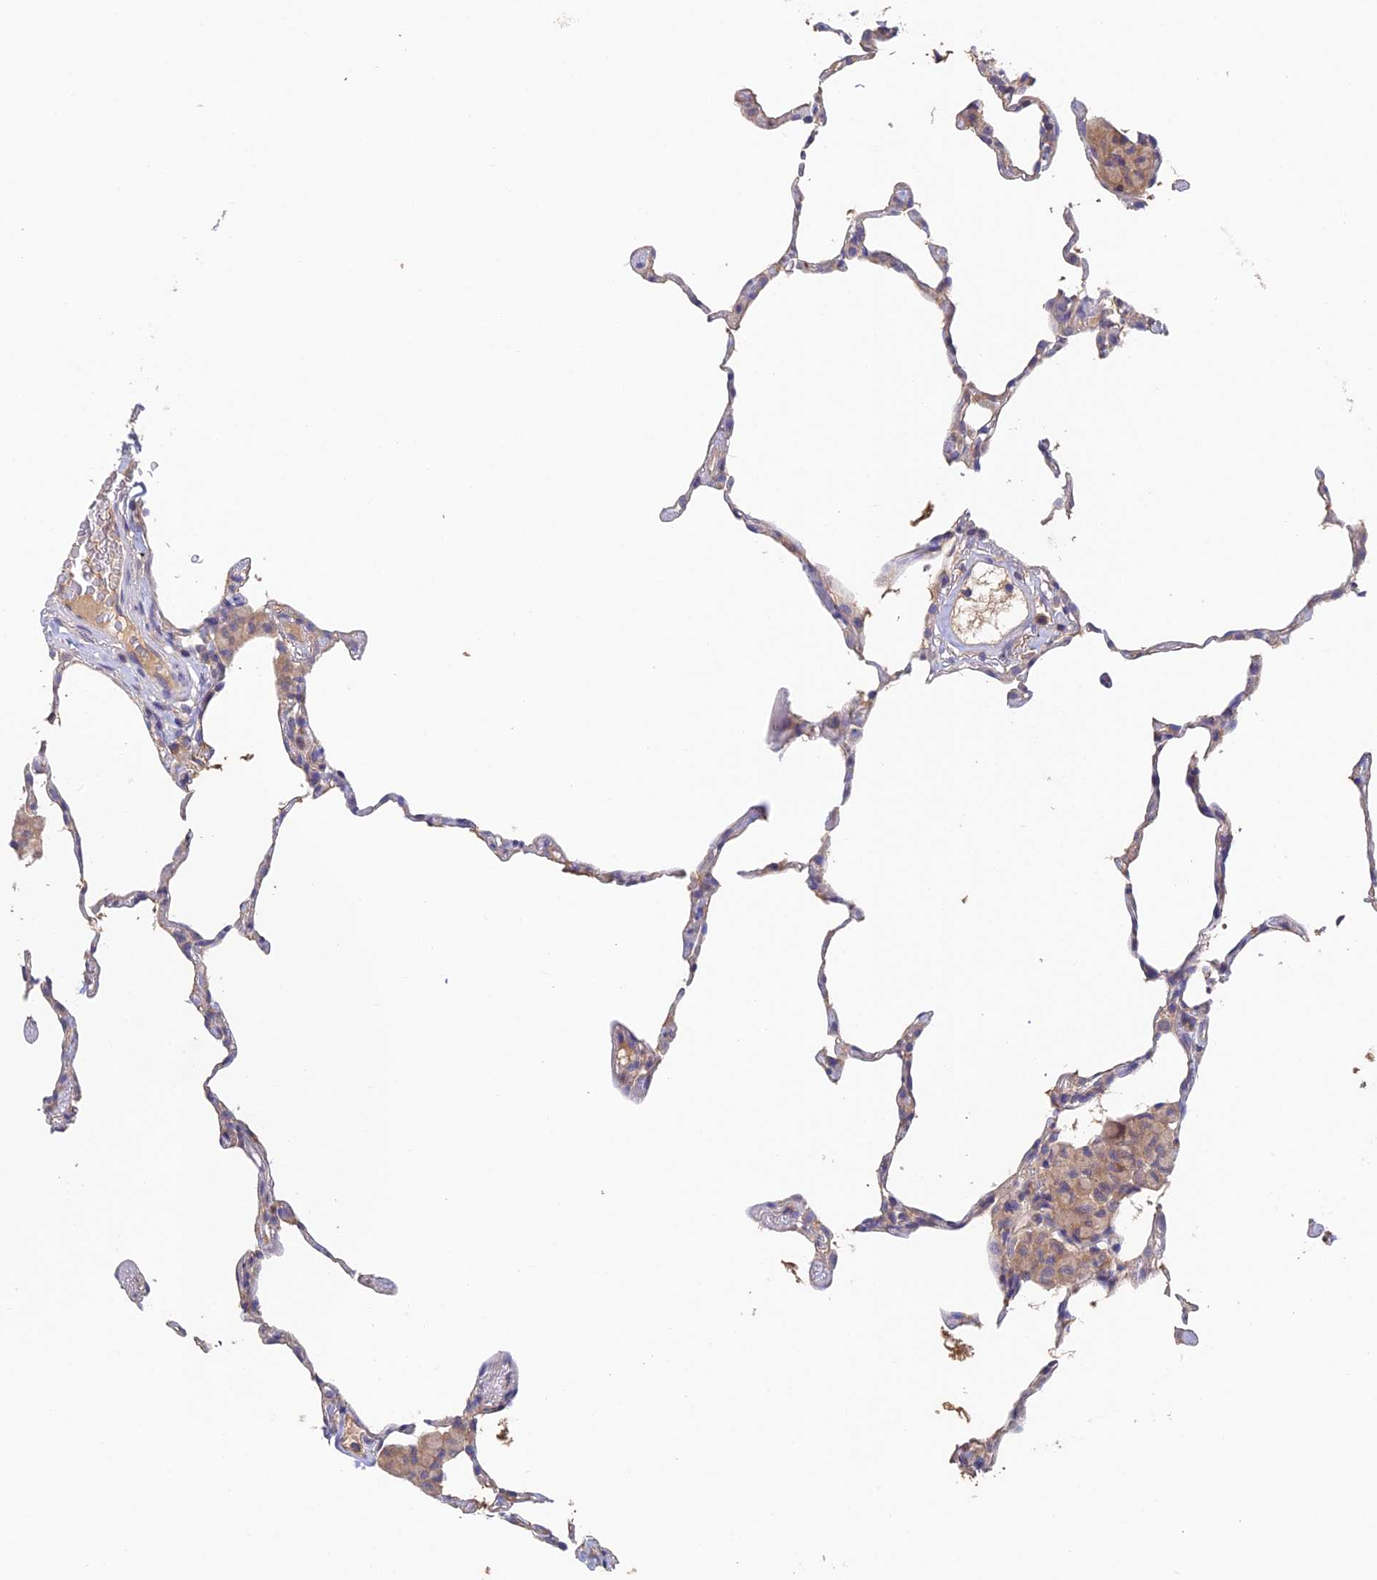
{"staining": {"intensity": "negative", "quantity": "none", "location": "none"}, "tissue": "lung", "cell_type": "Alveolar cells", "image_type": "normal", "snomed": [{"axis": "morphology", "description": "Normal tissue, NOS"}, {"axis": "topography", "description": "Lung"}], "caption": "An IHC histopathology image of normal lung is shown. There is no staining in alveolar cells of lung. (DAB (3,3'-diaminobenzidine) IHC, high magnification).", "gene": "ADAMTS13", "patient": {"sex": "female", "age": 57}}